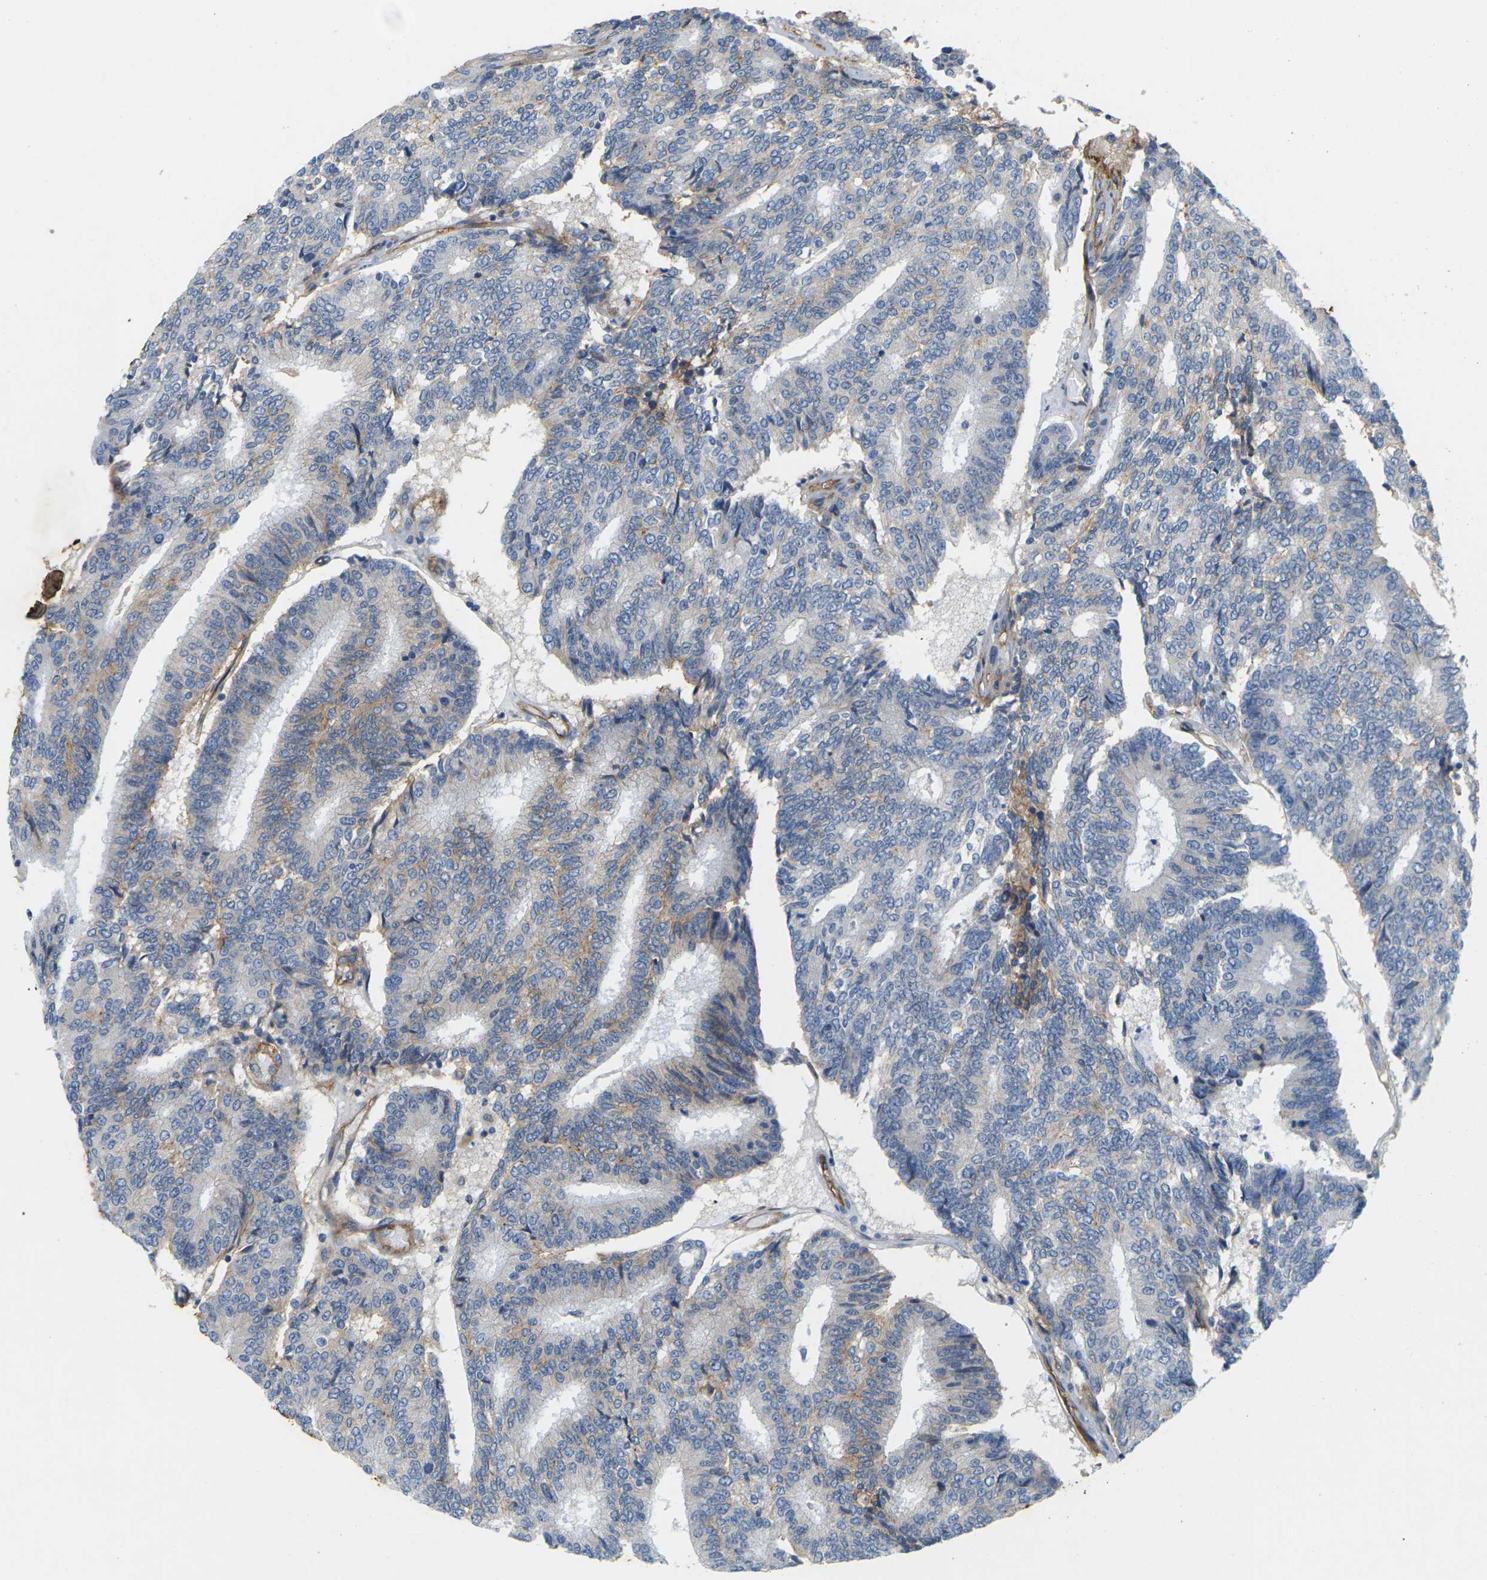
{"staining": {"intensity": "weak", "quantity": "25%-75%", "location": "cytoplasmic/membranous"}, "tissue": "prostate cancer", "cell_type": "Tumor cells", "image_type": "cancer", "snomed": [{"axis": "morphology", "description": "Normal tissue, NOS"}, {"axis": "morphology", "description": "Adenocarcinoma, High grade"}, {"axis": "topography", "description": "Prostate"}, {"axis": "topography", "description": "Seminal veicle"}], "caption": "Immunohistochemistry of human prostate cancer exhibits low levels of weak cytoplasmic/membranous expression in approximately 25%-75% of tumor cells. Using DAB (3,3'-diaminobenzidine) (brown) and hematoxylin (blue) stains, captured at high magnification using brightfield microscopy.", "gene": "ITGA5", "patient": {"sex": "male", "age": 55}}